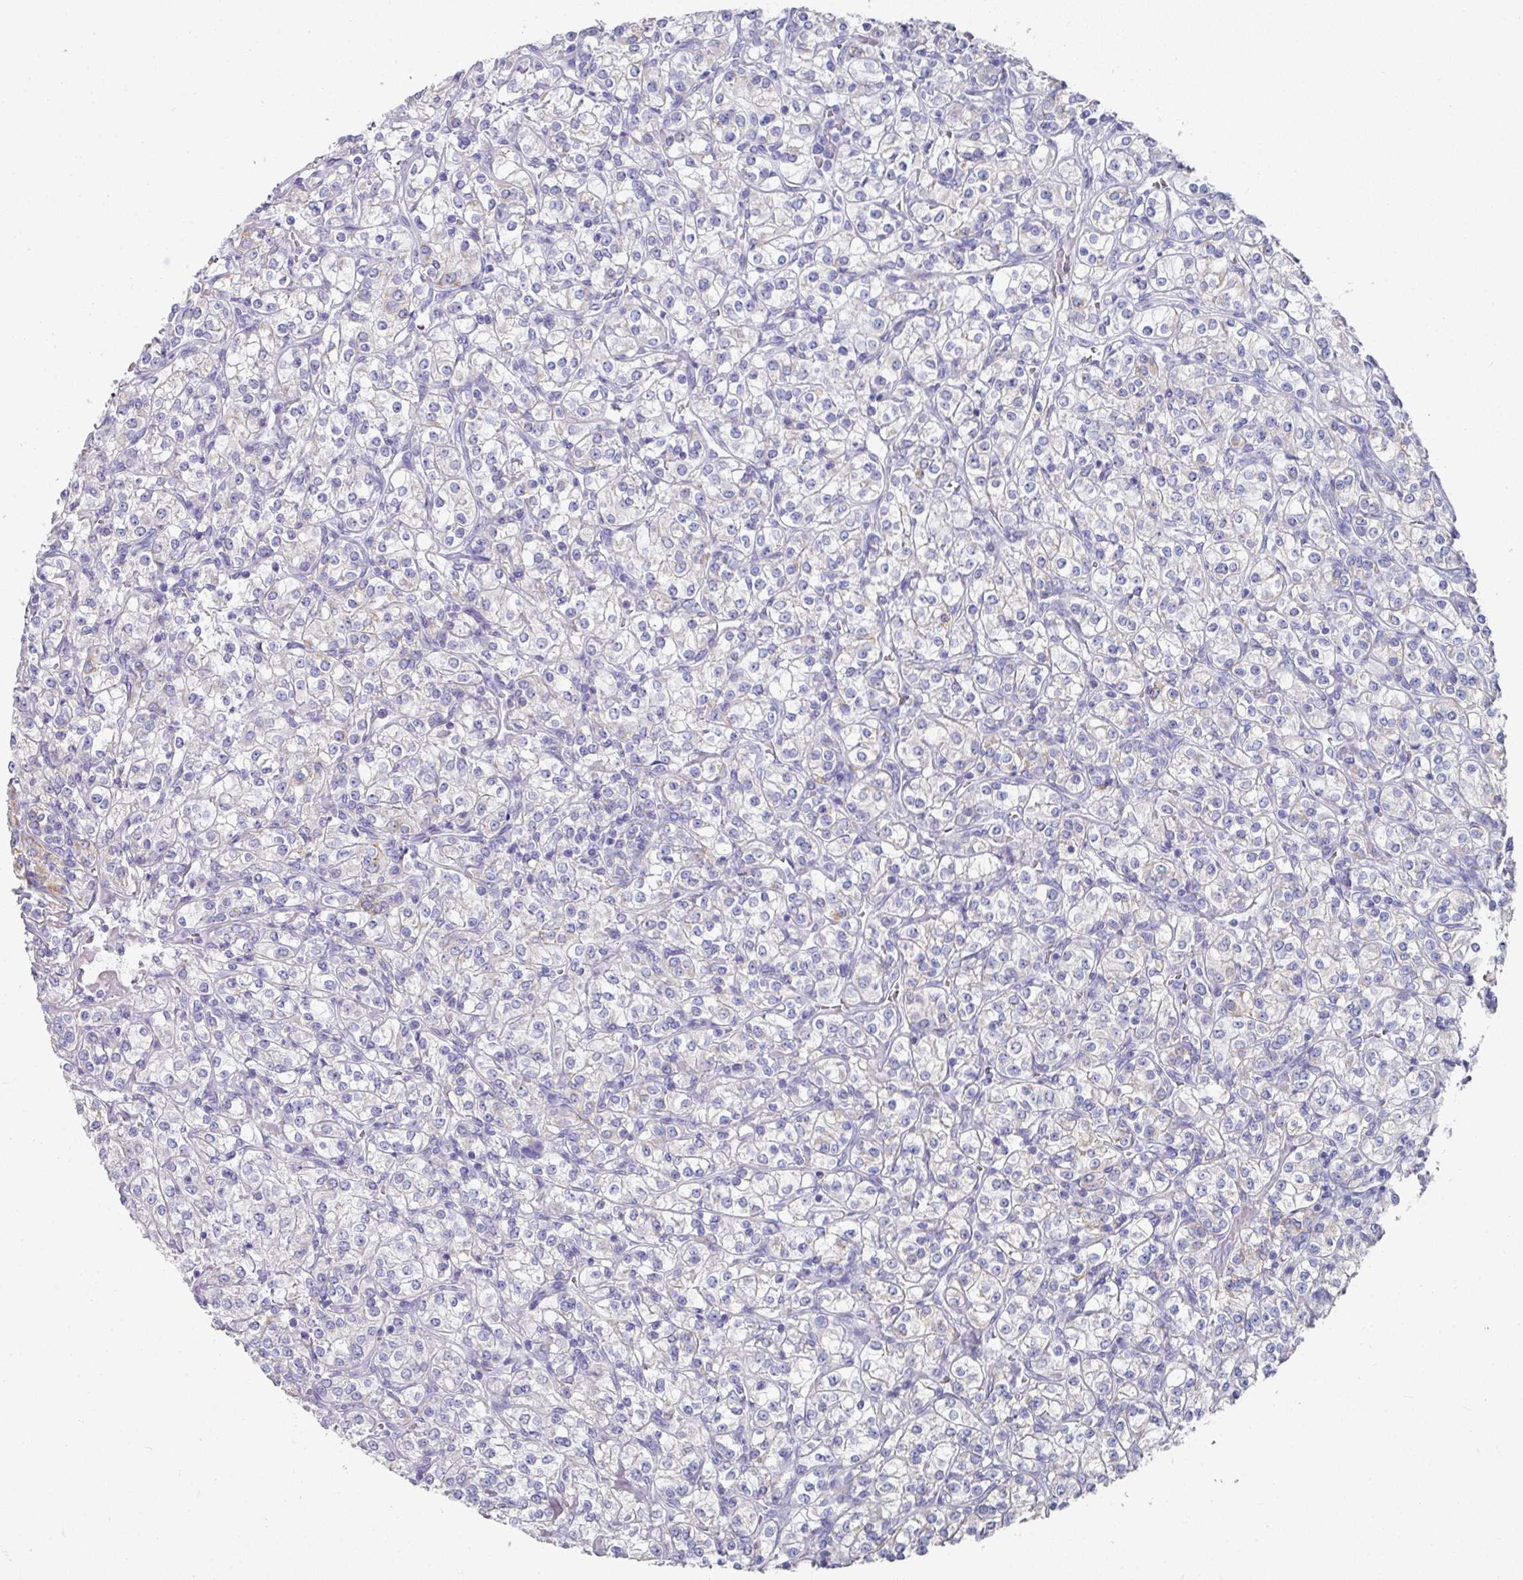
{"staining": {"intensity": "negative", "quantity": "none", "location": "none"}, "tissue": "renal cancer", "cell_type": "Tumor cells", "image_type": "cancer", "snomed": [{"axis": "morphology", "description": "Adenocarcinoma, NOS"}, {"axis": "topography", "description": "Kidney"}], "caption": "A high-resolution image shows immunohistochemistry (IHC) staining of renal adenocarcinoma, which exhibits no significant staining in tumor cells.", "gene": "SETBP1", "patient": {"sex": "male", "age": 77}}